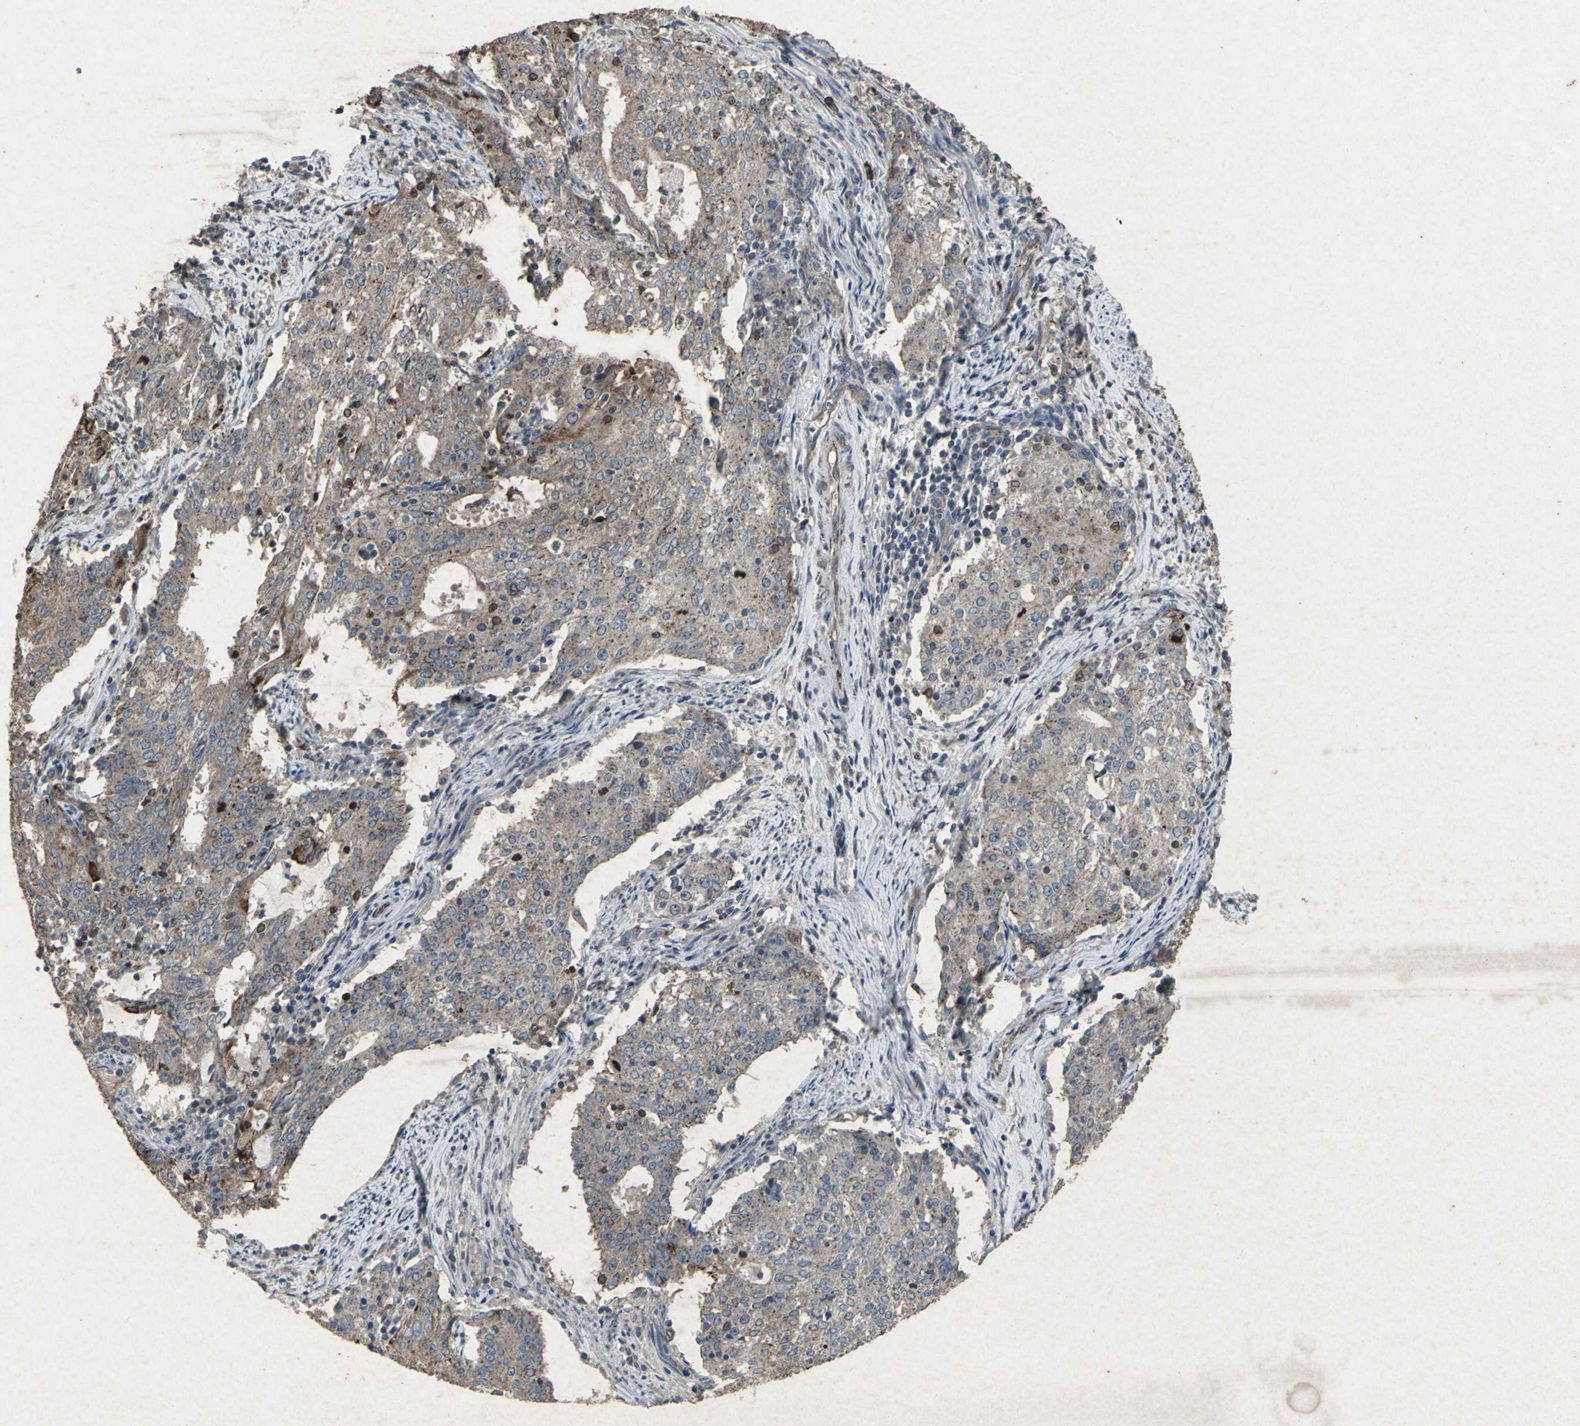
{"staining": {"intensity": "strong", "quantity": "25%-75%", "location": "cytoplasmic/membranous"}, "tissue": "cervical cancer", "cell_type": "Tumor cells", "image_type": "cancer", "snomed": [{"axis": "morphology", "description": "Adenocarcinoma, NOS"}, {"axis": "topography", "description": "Cervix"}], "caption": "Human adenocarcinoma (cervical) stained for a protein (brown) demonstrates strong cytoplasmic/membranous positive positivity in approximately 25%-75% of tumor cells.", "gene": "CCR9", "patient": {"sex": "female", "age": 44}}